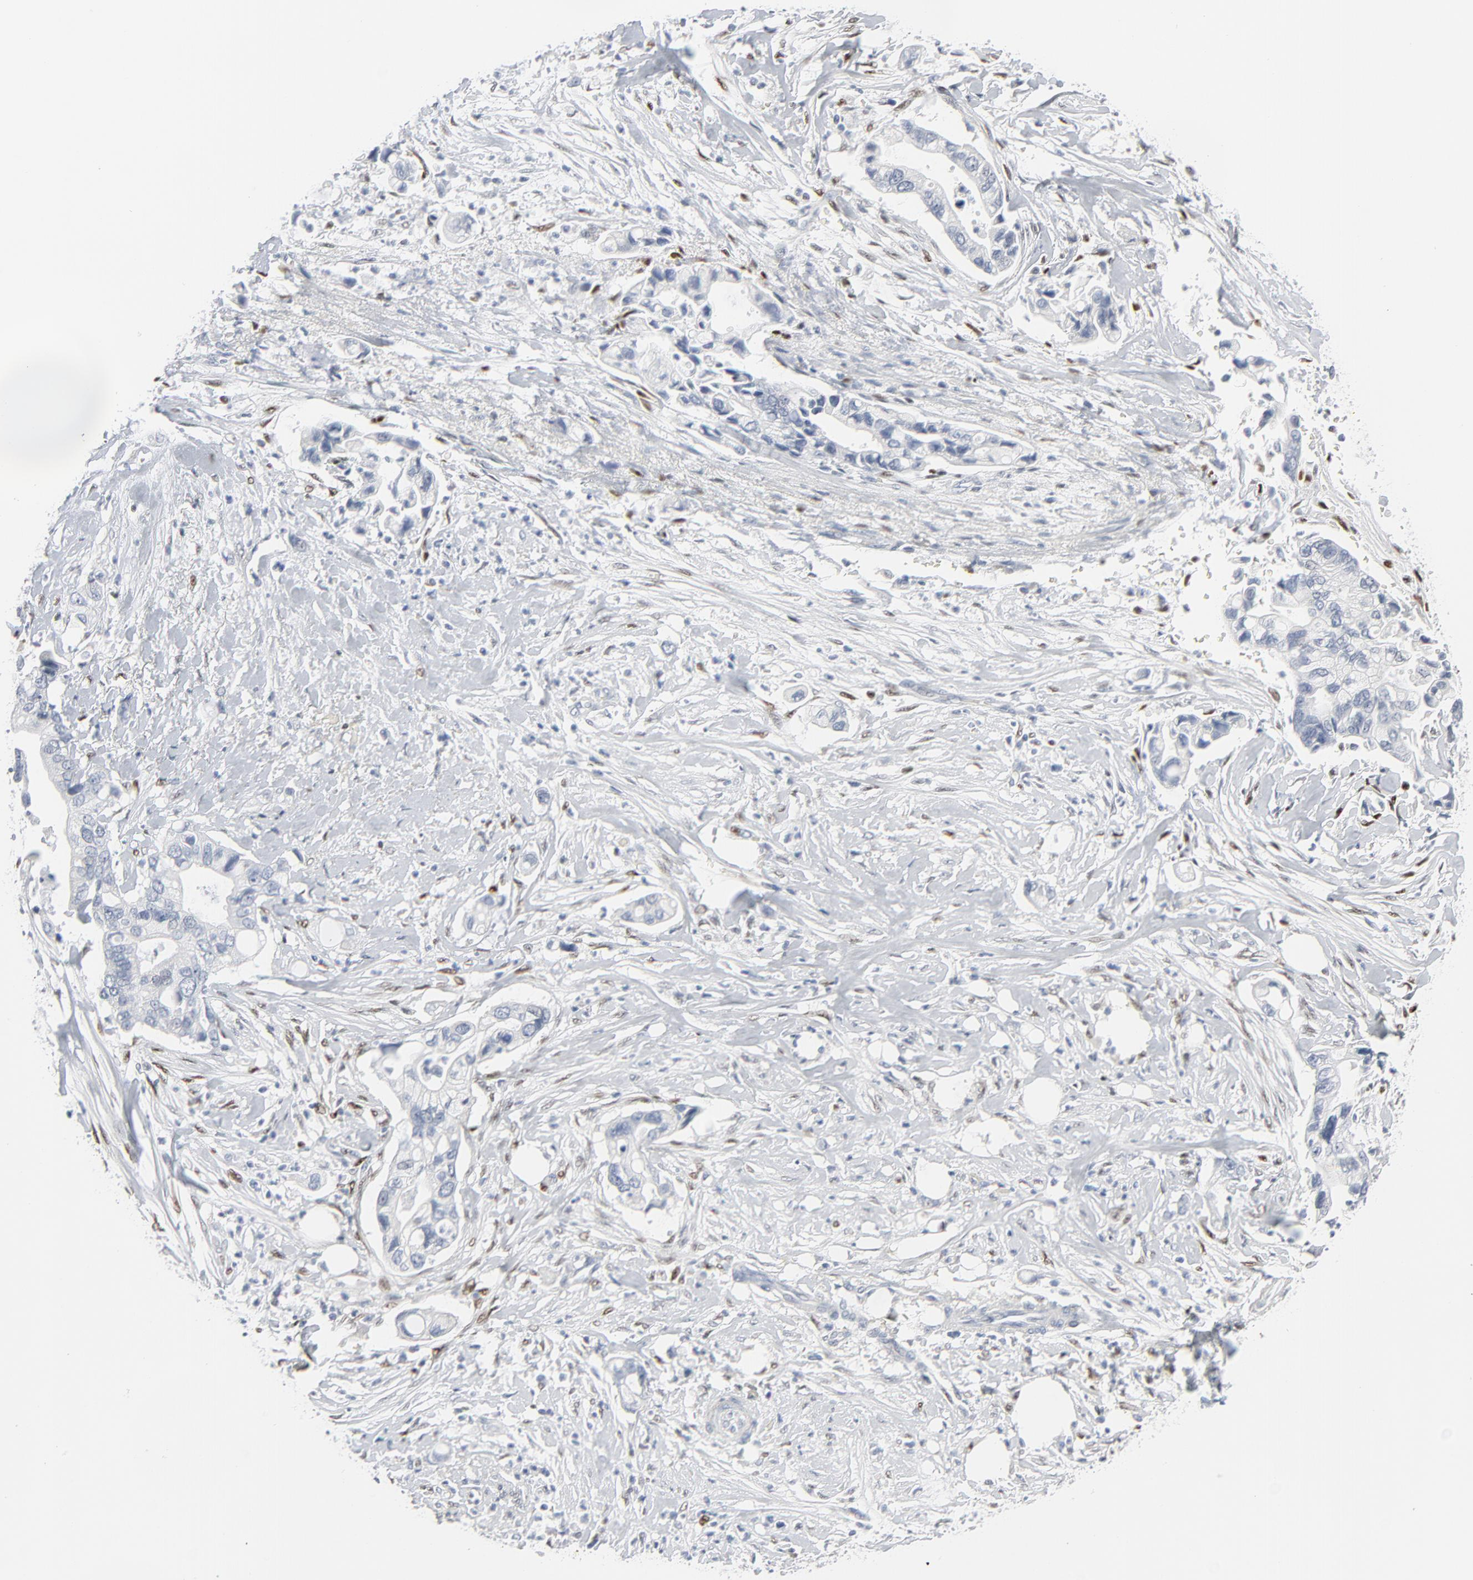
{"staining": {"intensity": "negative", "quantity": "none", "location": "none"}, "tissue": "pancreatic cancer", "cell_type": "Tumor cells", "image_type": "cancer", "snomed": [{"axis": "morphology", "description": "Adenocarcinoma, NOS"}, {"axis": "topography", "description": "Pancreas"}], "caption": "Immunohistochemistry of pancreatic adenocarcinoma demonstrates no expression in tumor cells.", "gene": "MITF", "patient": {"sex": "male", "age": 70}}